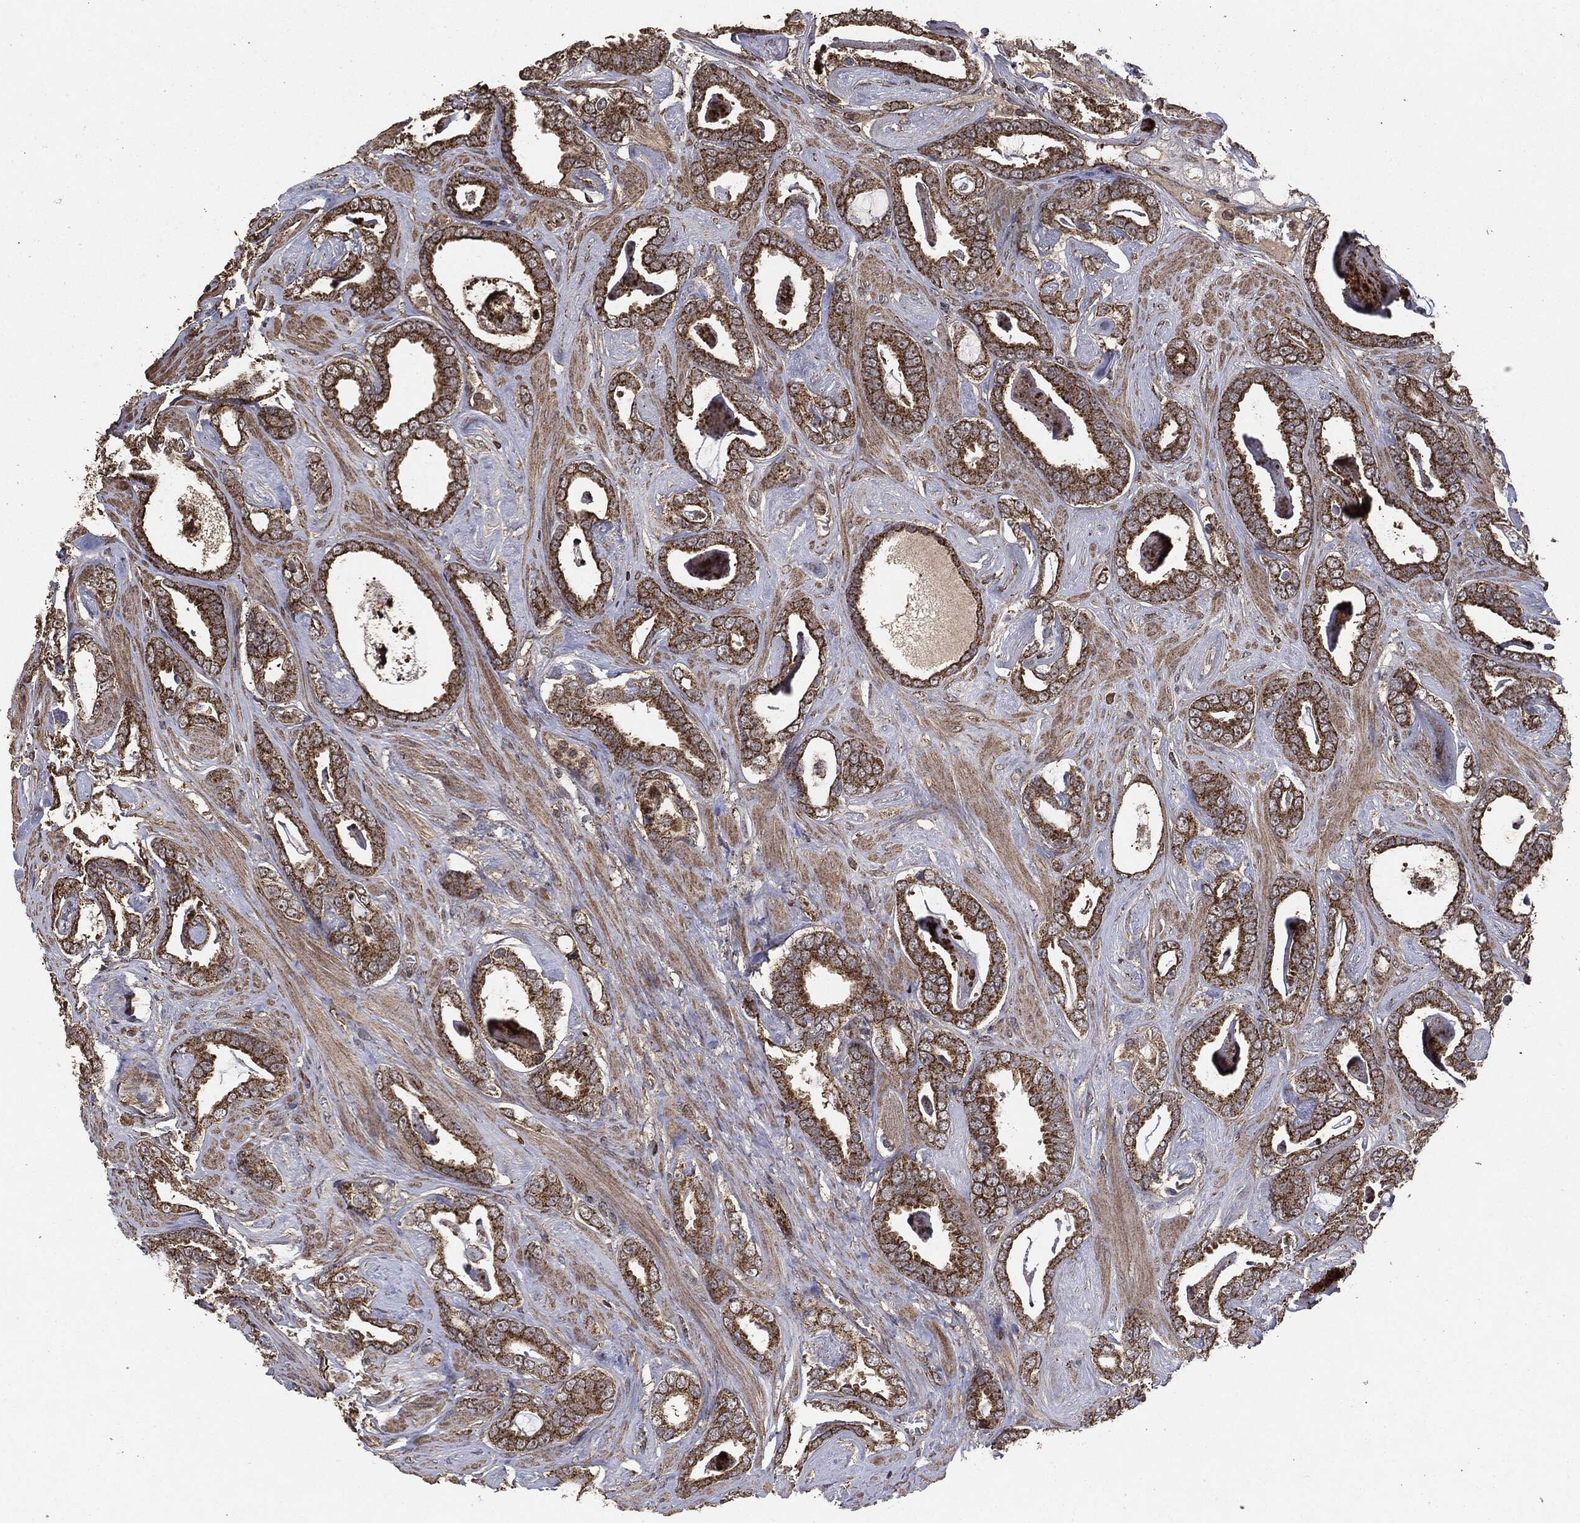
{"staining": {"intensity": "strong", "quantity": ">75%", "location": "cytoplasmic/membranous"}, "tissue": "prostate cancer", "cell_type": "Tumor cells", "image_type": "cancer", "snomed": [{"axis": "morphology", "description": "Adenocarcinoma, High grade"}, {"axis": "topography", "description": "Prostate"}], "caption": "Brown immunohistochemical staining in high-grade adenocarcinoma (prostate) displays strong cytoplasmic/membranous staining in approximately >75% of tumor cells.", "gene": "MTOR", "patient": {"sex": "male", "age": 63}}